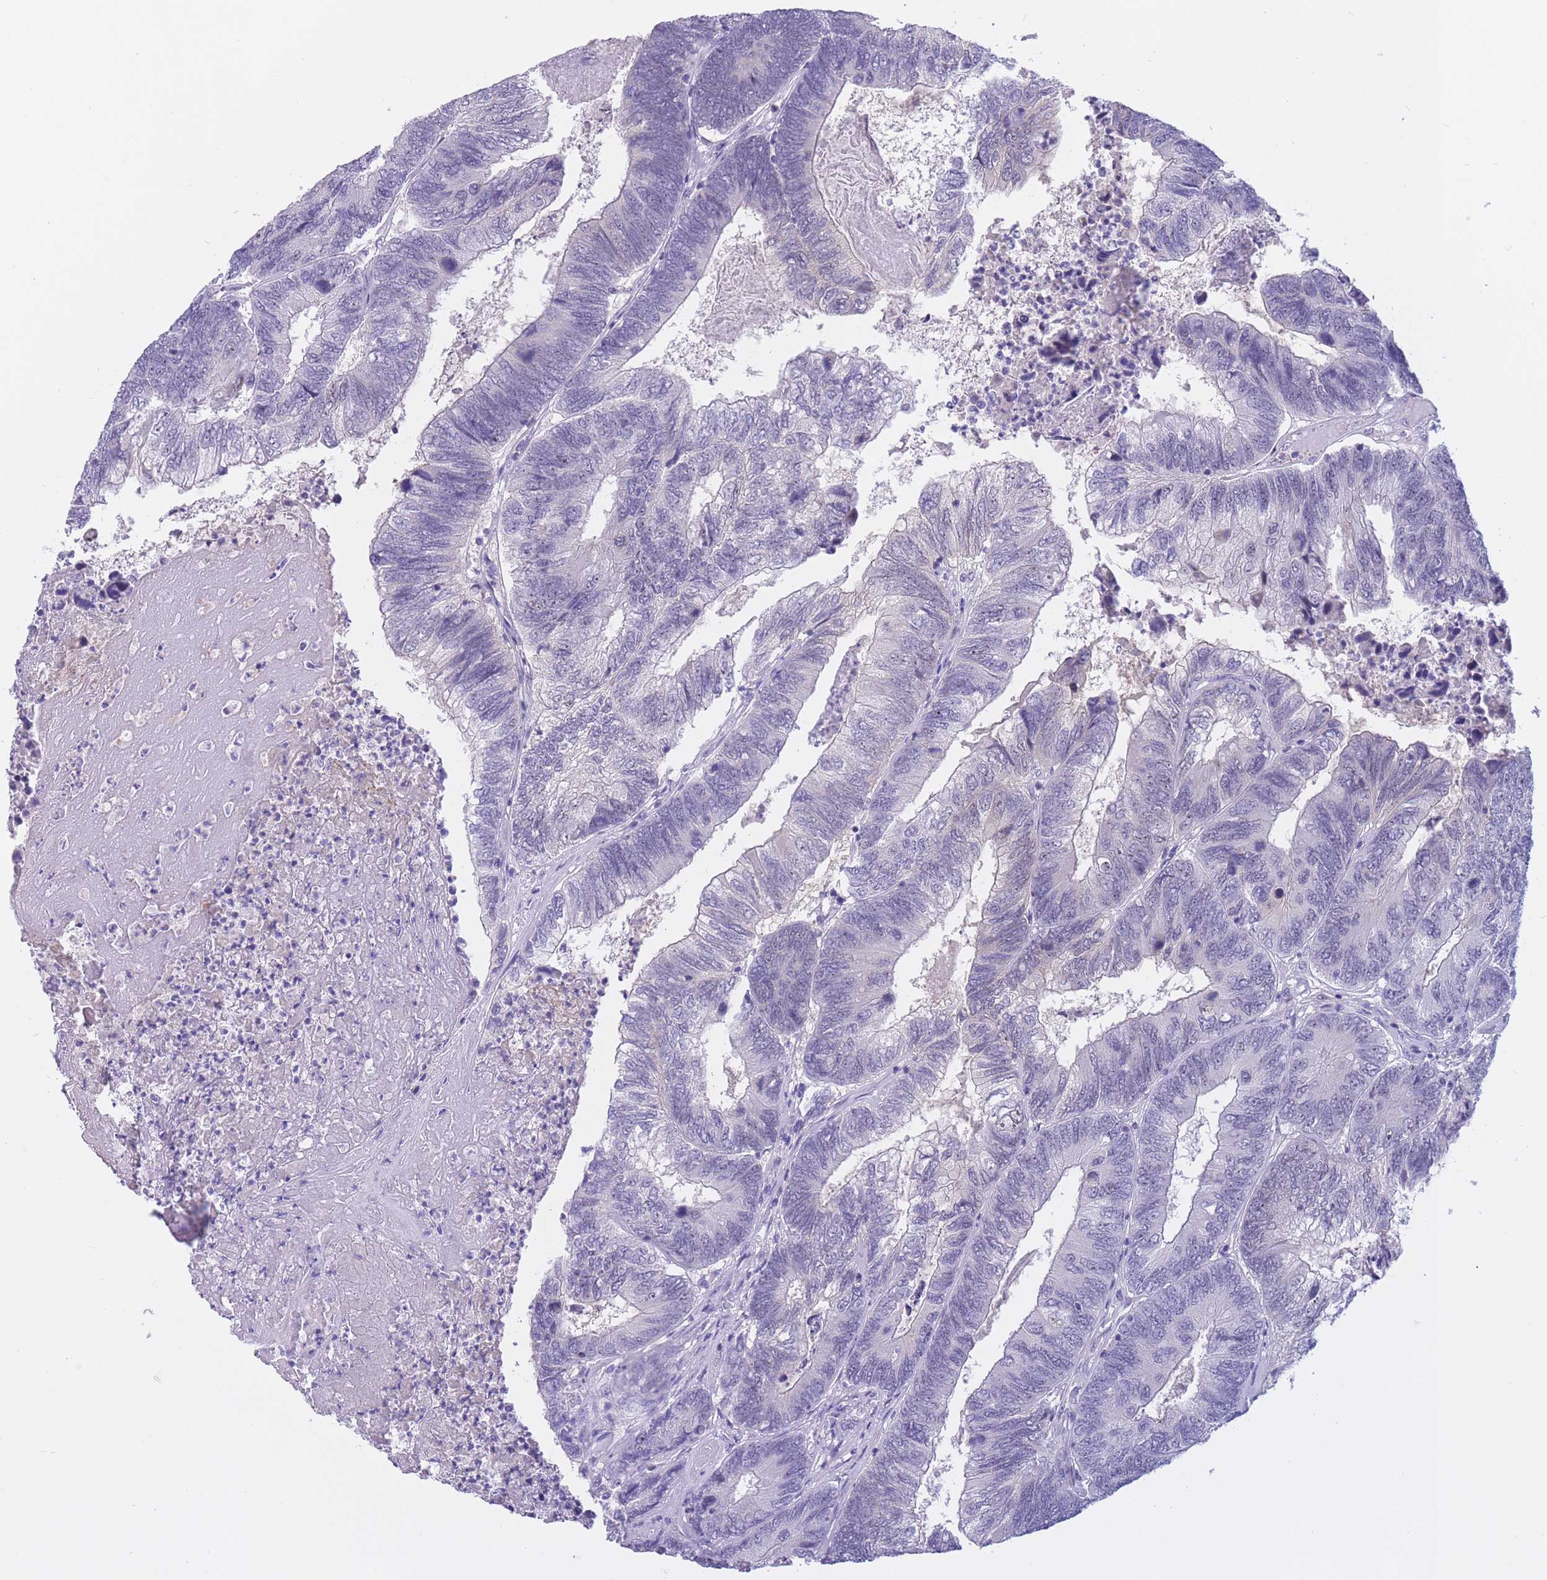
{"staining": {"intensity": "negative", "quantity": "none", "location": "none"}, "tissue": "colorectal cancer", "cell_type": "Tumor cells", "image_type": "cancer", "snomed": [{"axis": "morphology", "description": "Adenocarcinoma, NOS"}, {"axis": "topography", "description": "Colon"}], "caption": "Immunohistochemistry of human colorectal cancer (adenocarcinoma) reveals no expression in tumor cells. (DAB (3,3'-diaminobenzidine) IHC with hematoxylin counter stain).", "gene": "BOP1", "patient": {"sex": "female", "age": 67}}